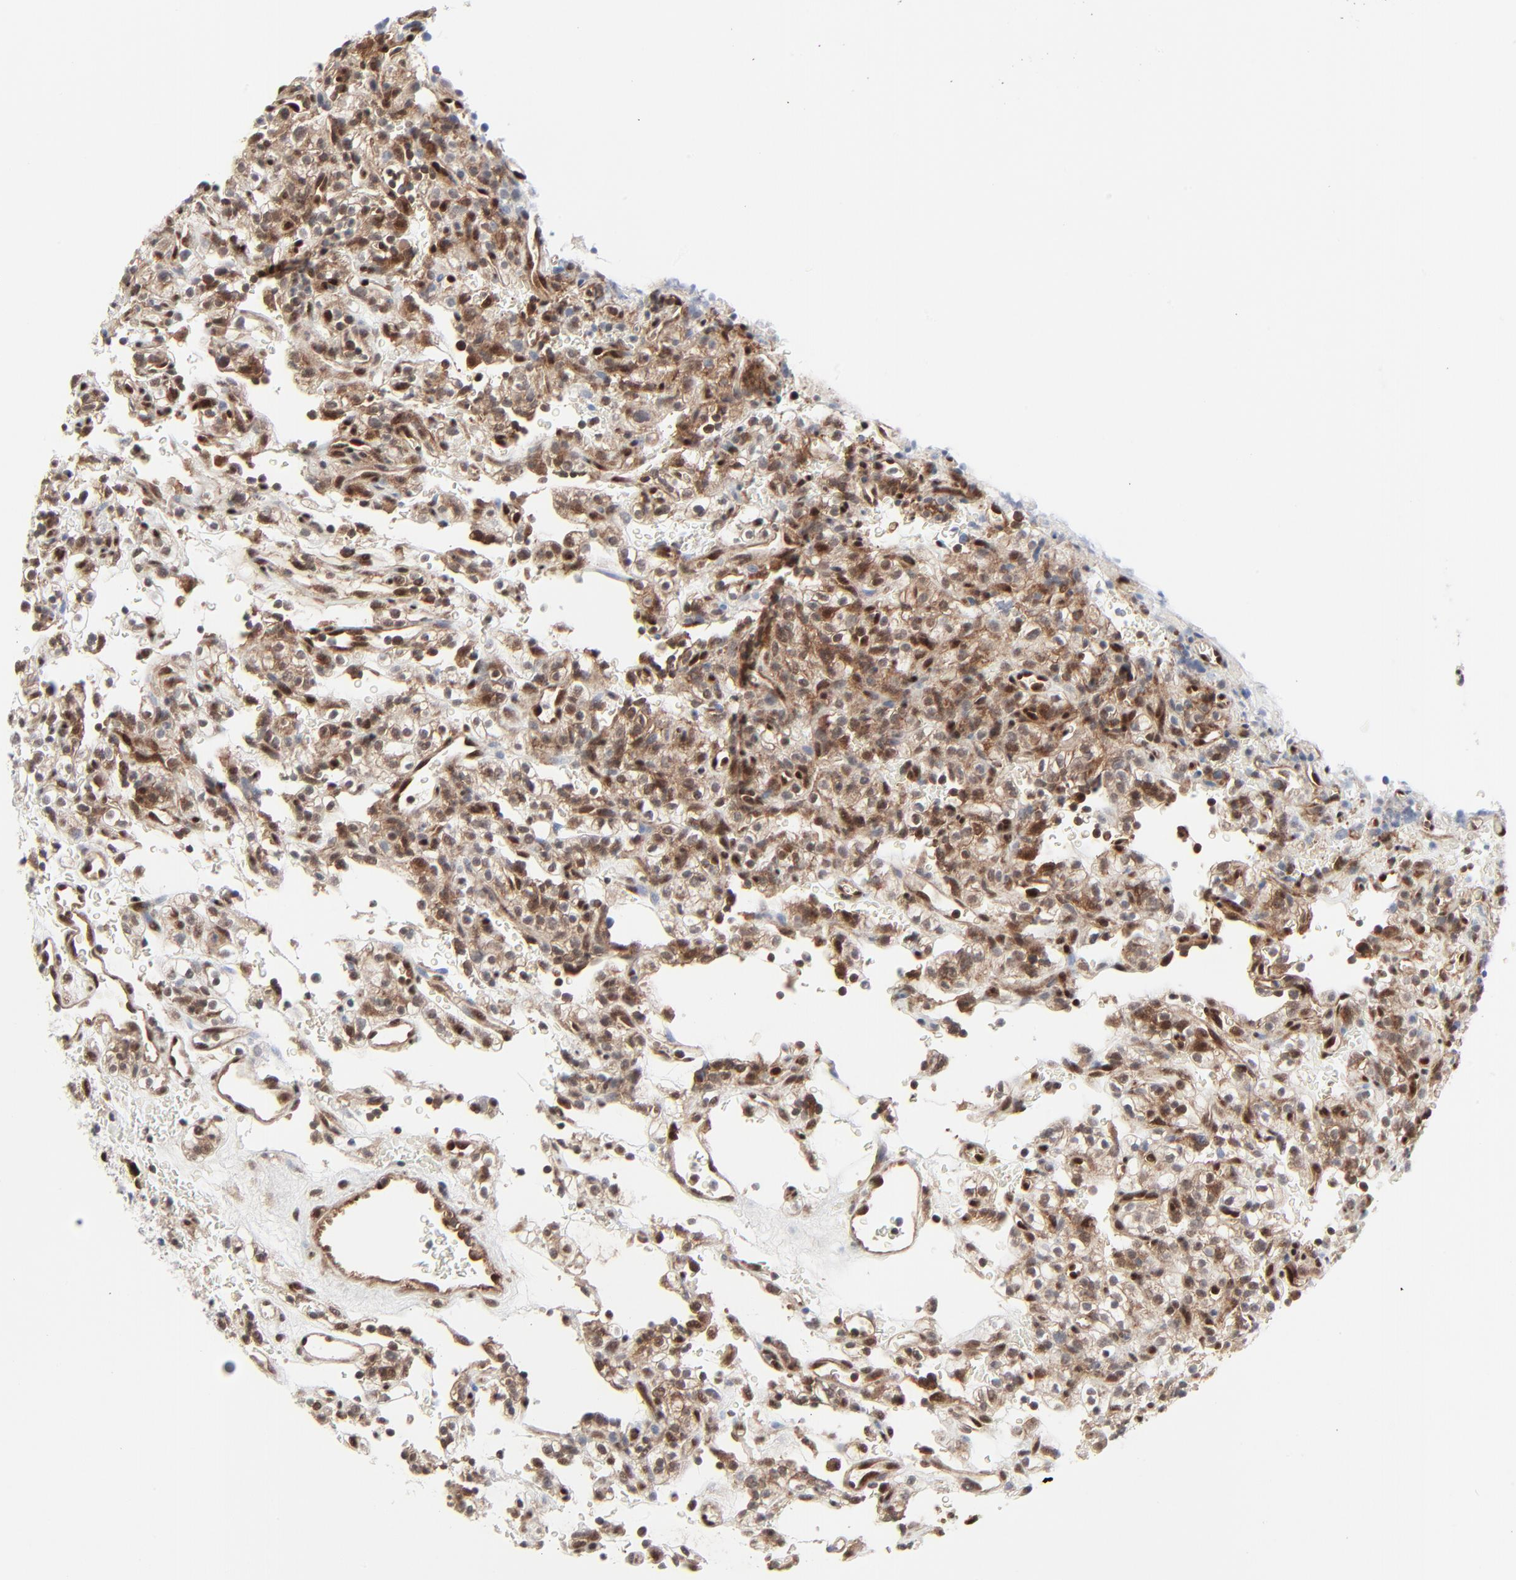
{"staining": {"intensity": "moderate", "quantity": ">75%", "location": "cytoplasmic/membranous,nuclear"}, "tissue": "renal cancer", "cell_type": "Tumor cells", "image_type": "cancer", "snomed": [{"axis": "morphology", "description": "Normal tissue, NOS"}, {"axis": "morphology", "description": "Adenocarcinoma, NOS"}, {"axis": "topography", "description": "Kidney"}], "caption": "Approximately >75% of tumor cells in human renal adenocarcinoma exhibit moderate cytoplasmic/membranous and nuclear protein expression as visualized by brown immunohistochemical staining.", "gene": "AKT1", "patient": {"sex": "female", "age": 72}}